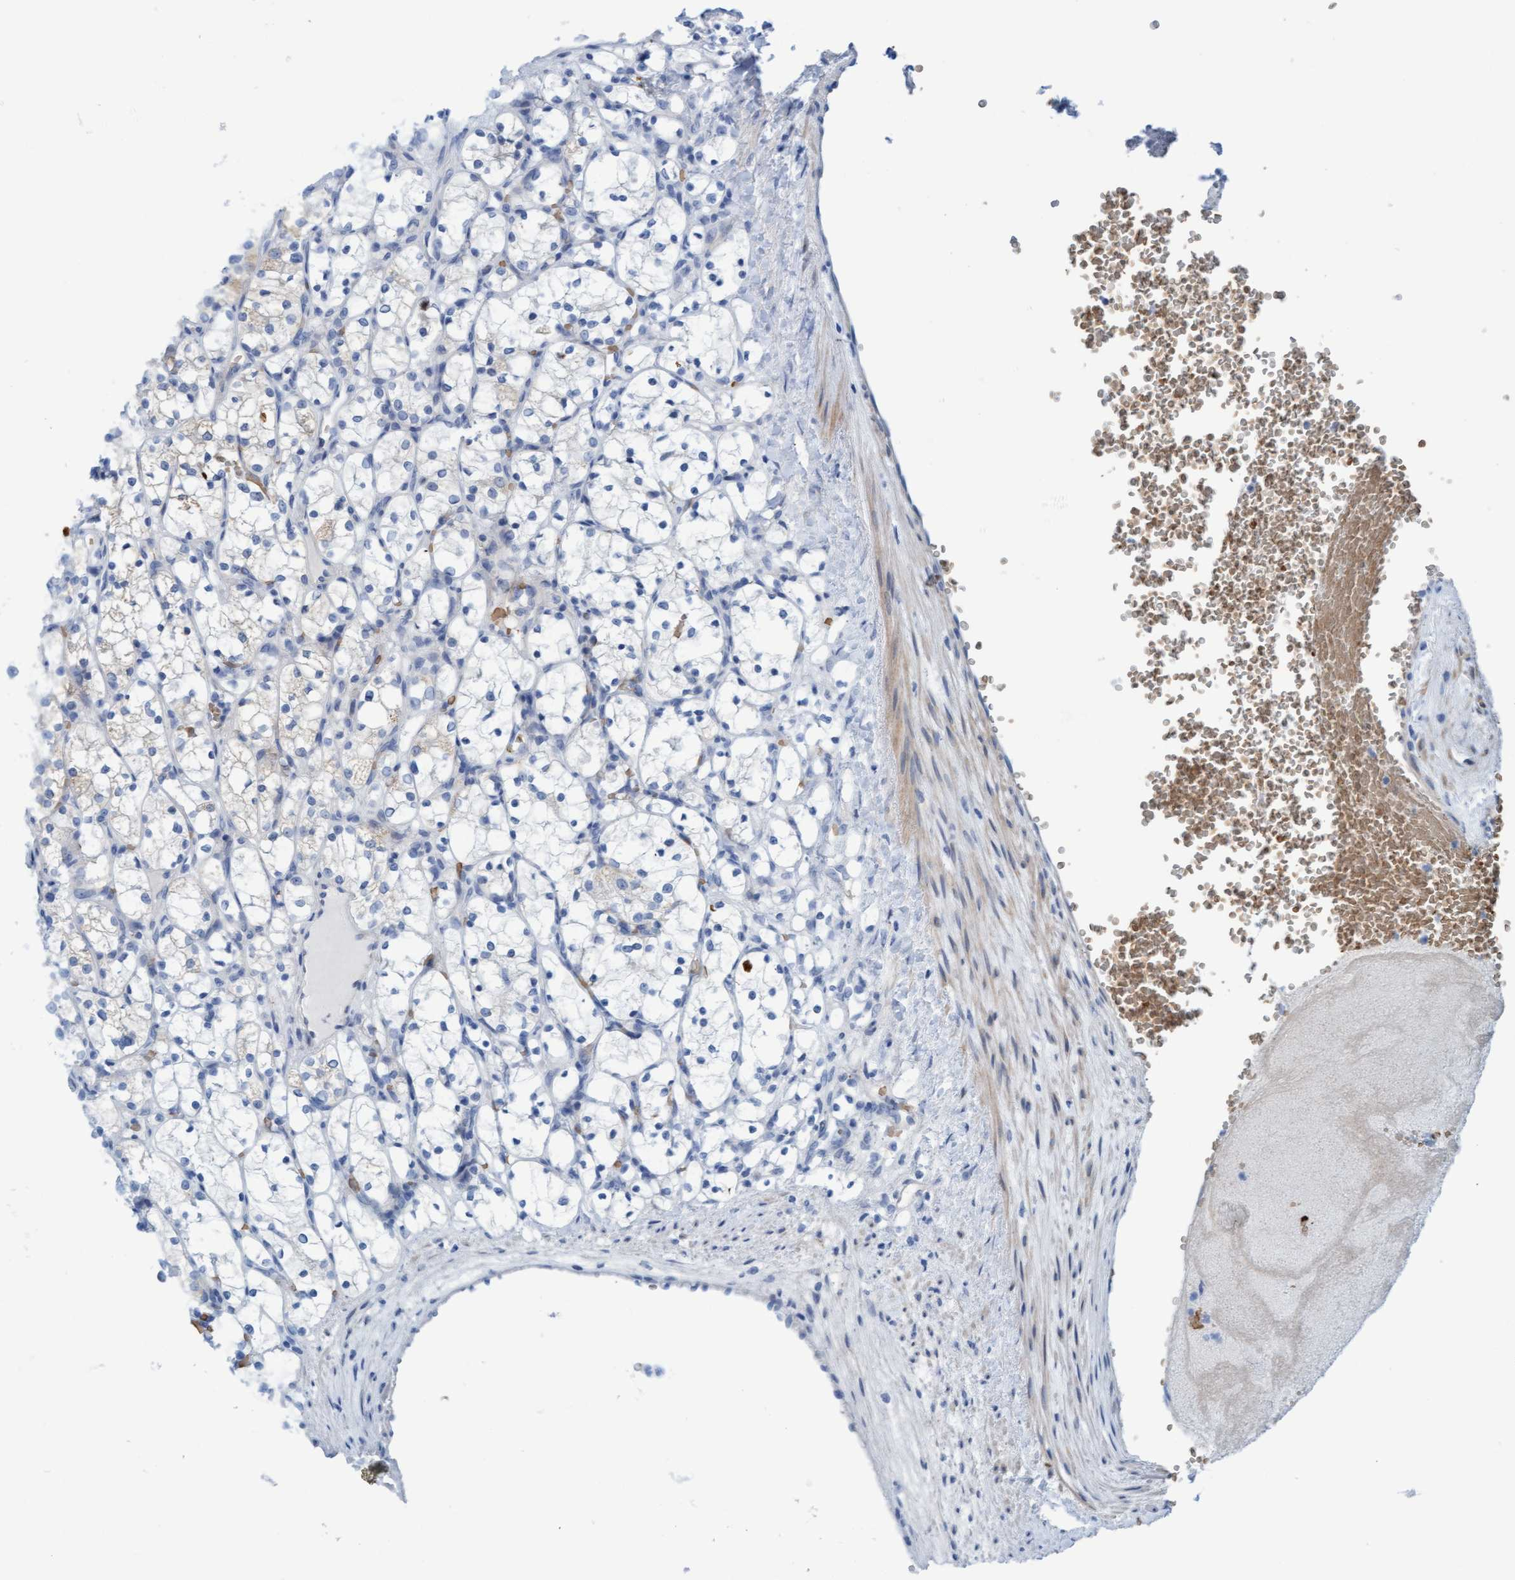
{"staining": {"intensity": "negative", "quantity": "none", "location": "none"}, "tissue": "renal cancer", "cell_type": "Tumor cells", "image_type": "cancer", "snomed": [{"axis": "morphology", "description": "Adenocarcinoma, NOS"}, {"axis": "topography", "description": "Kidney"}], "caption": "Immunohistochemical staining of renal adenocarcinoma demonstrates no significant staining in tumor cells.", "gene": "P2RX5", "patient": {"sex": "female", "age": 69}}